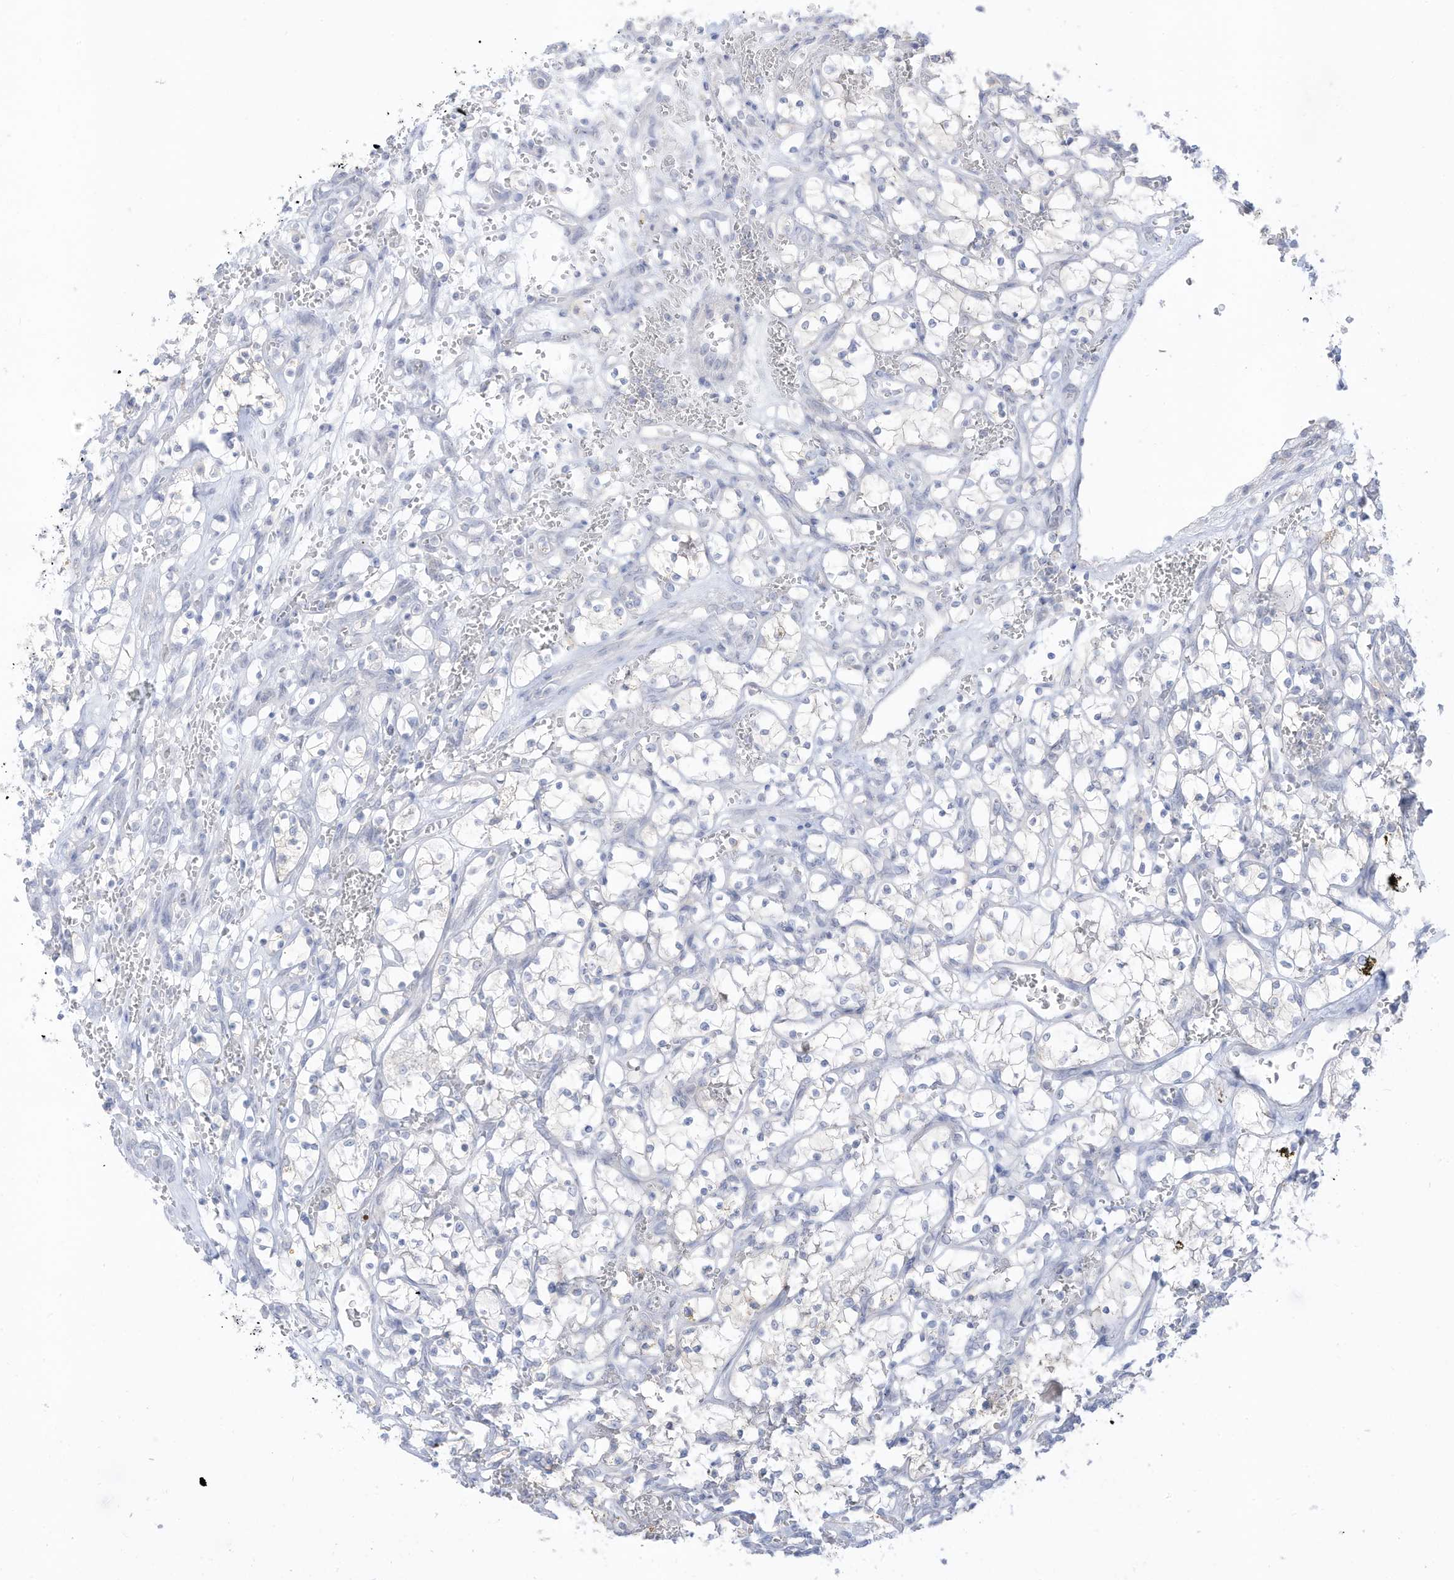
{"staining": {"intensity": "negative", "quantity": "none", "location": "none"}, "tissue": "renal cancer", "cell_type": "Tumor cells", "image_type": "cancer", "snomed": [{"axis": "morphology", "description": "Adenocarcinoma, NOS"}, {"axis": "topography", "description": "Kidney"}], "caption": "Human adenocarcinoma (renal) stained for a protein using IHC demonstrates no positivity in tumor cells.", "gene": "OGT", "patient": {"sex": "female", "age": 69}}